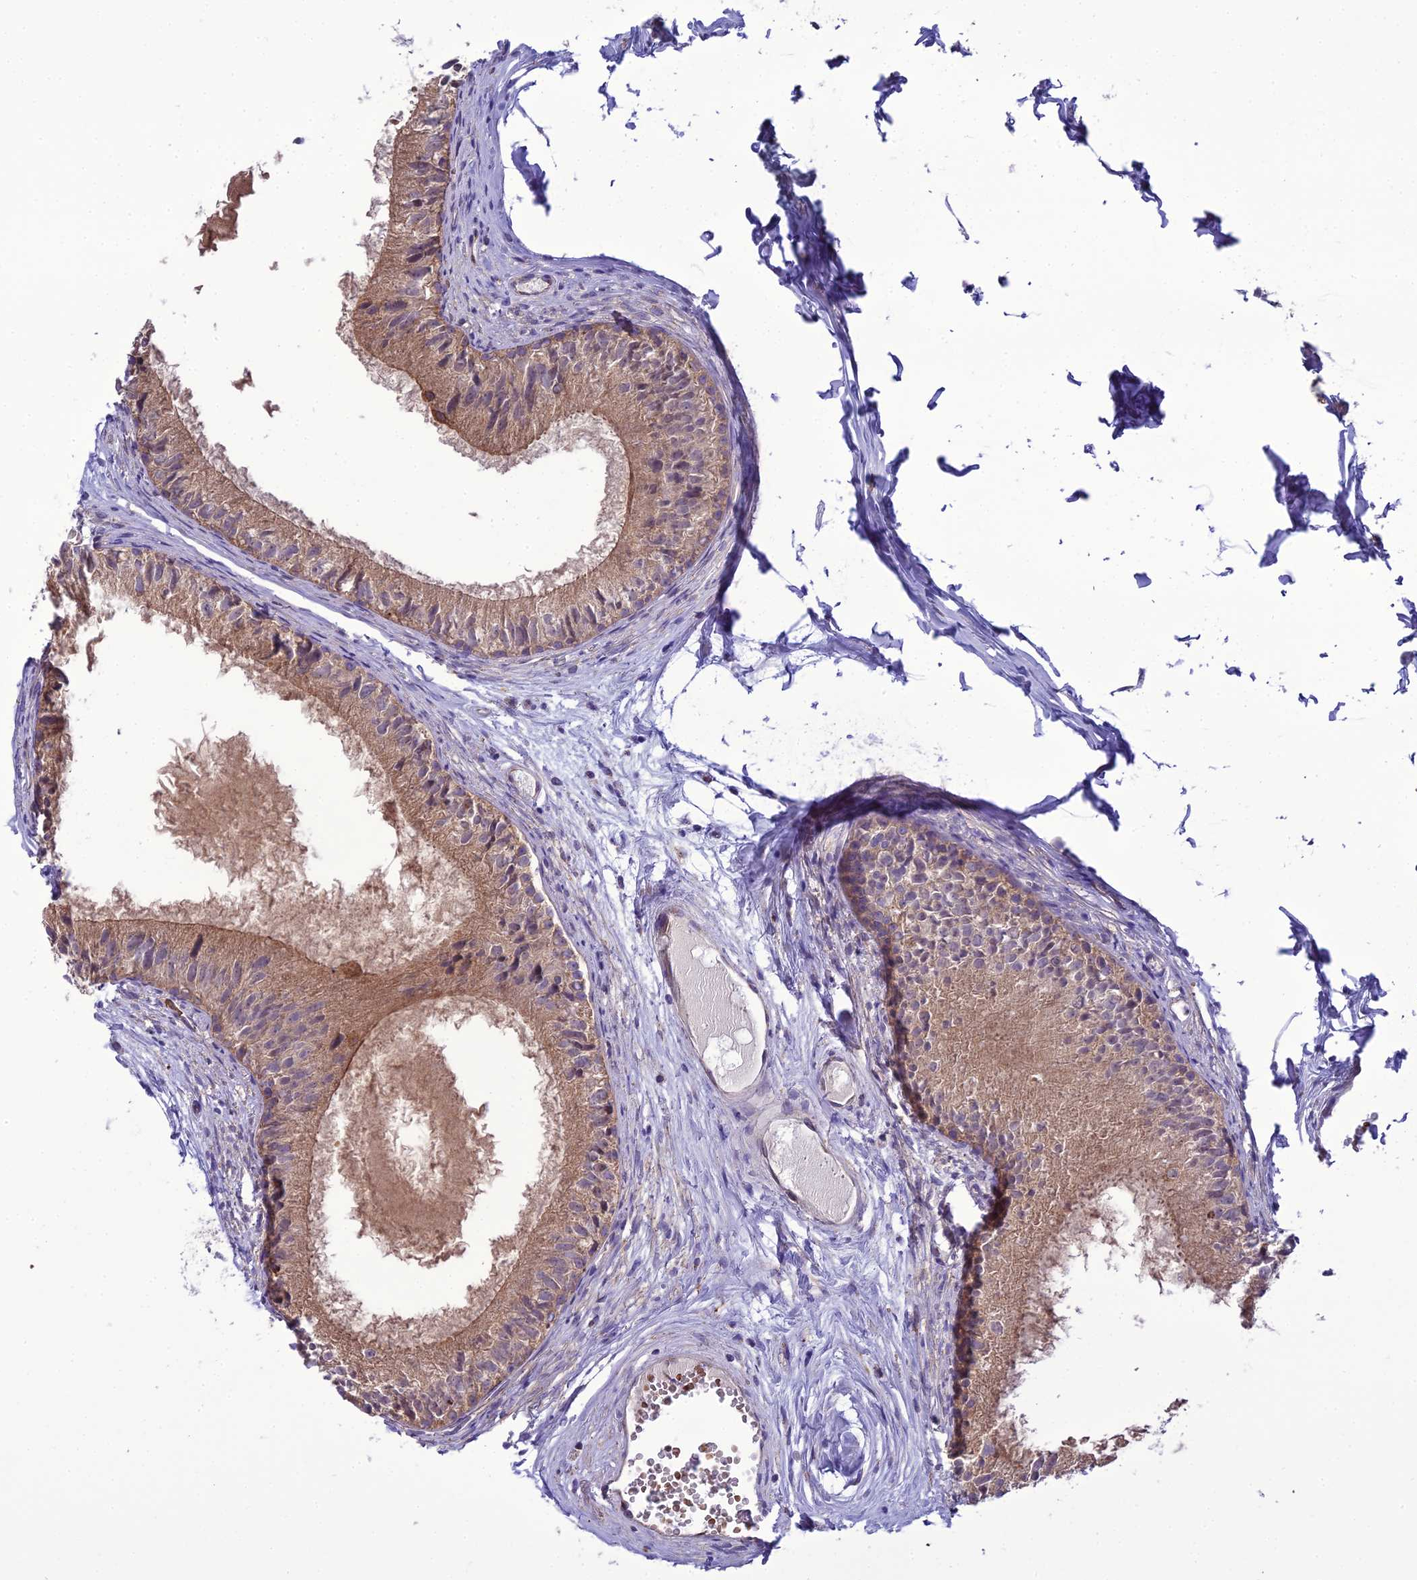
{"staining": {"intensity": "moderate", "quantity": ">75%", "location": "cytoplasmic/membranous"}, "tissue": "epididymis", "cell_type": "Glandular cells", "image_type": "normal", "snomed": [{"axis": "morphology", "description": "Normal tissue, NOS"}, {"axis": "morphology", "description": "Seminoma in situ"}, {"axis": "topography", "description": "Testis"}, {"axis": "topography", "description": "Epididymis"}], "caption": "A brown stain shows moderate cytoplasmic/membranous expression of a protein in glandular cells of unremarkable epididymis.", "gene": "ENSG00000260272", "patient": {"sex": "male", "age": 28}}